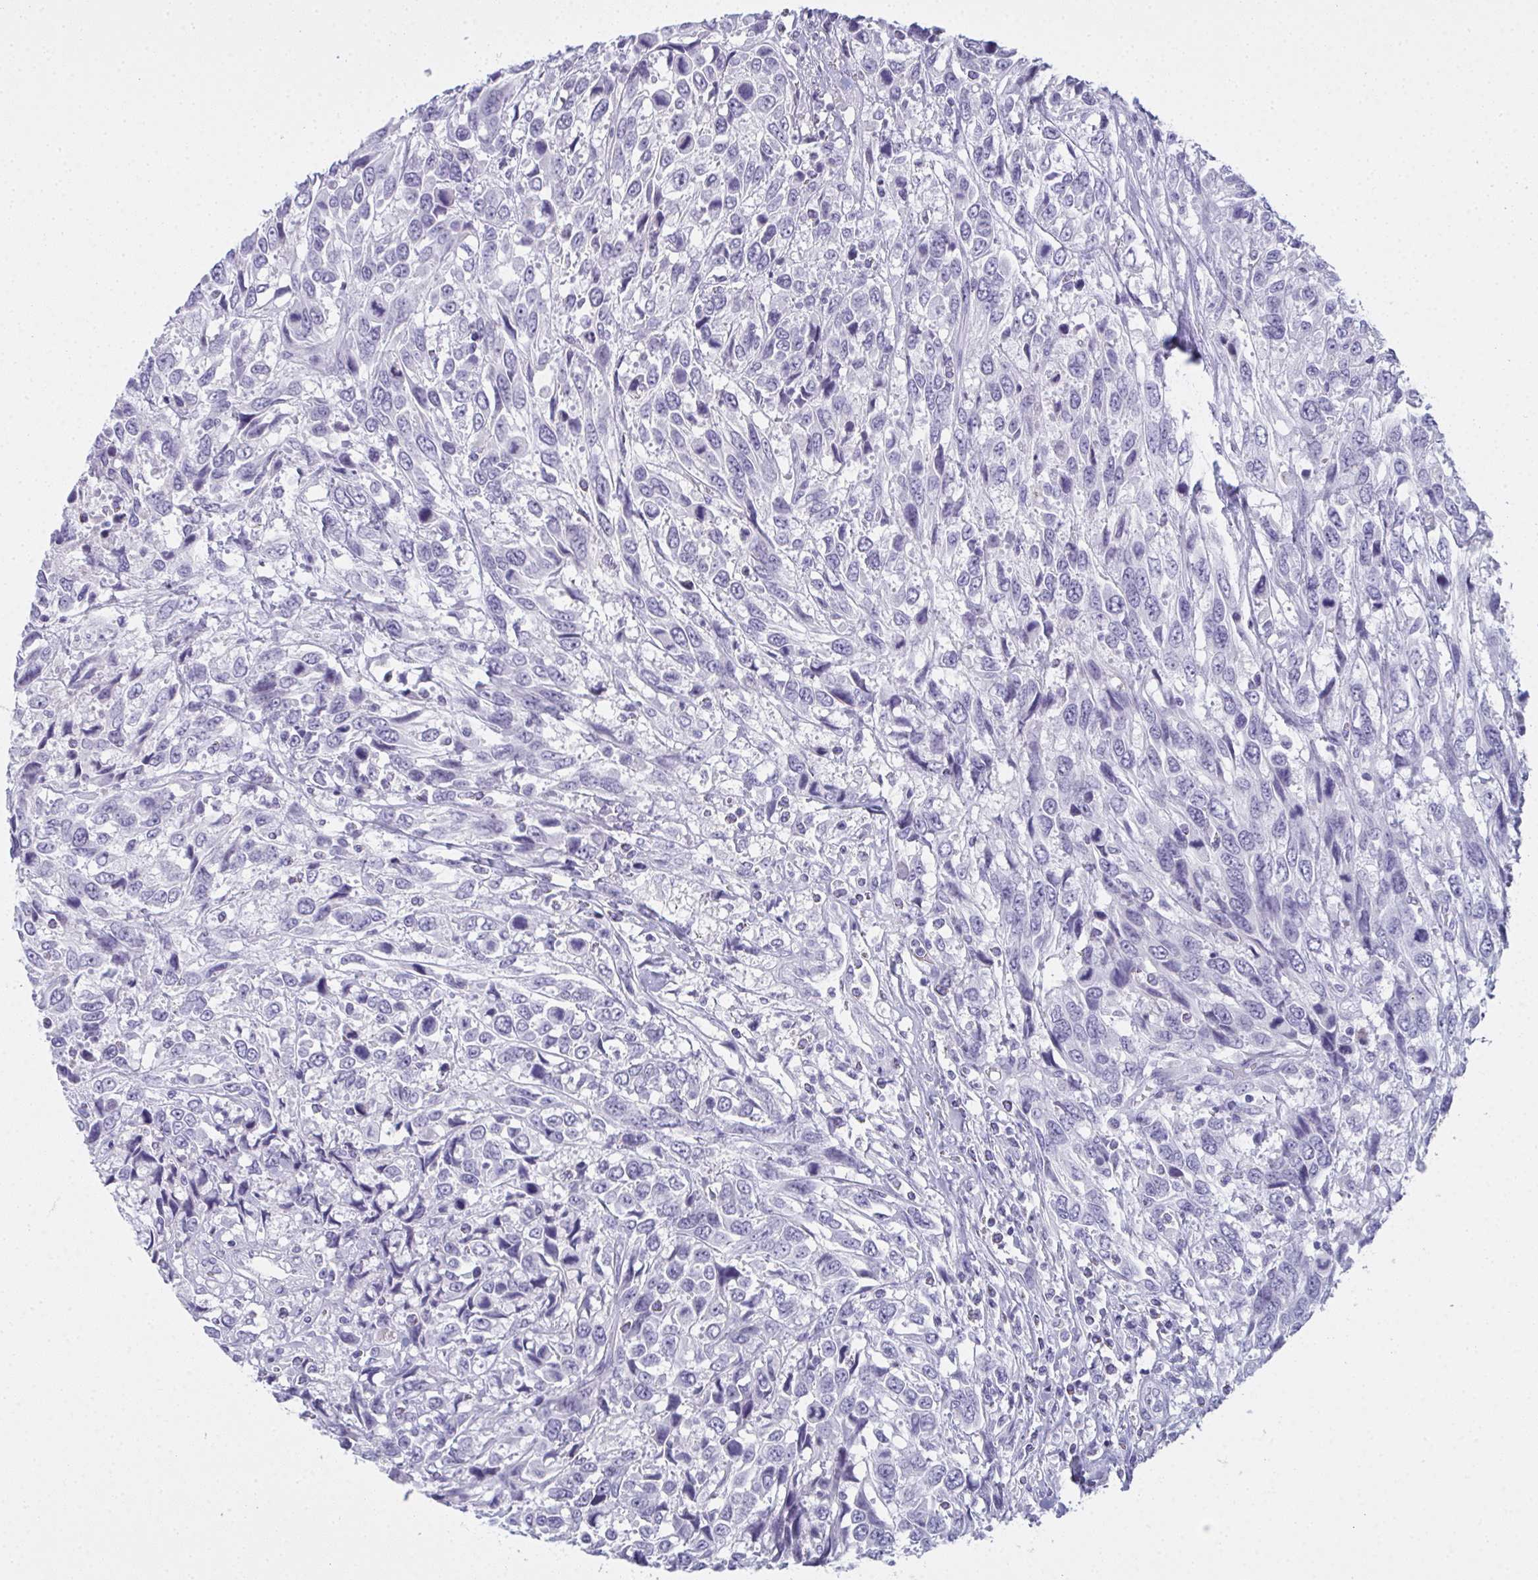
{"staining": {"intensity": "negative", "quantity": "none", "location": "none"}, "tissue": "urothelial cancer", "cell_type": "Tumor cells", "image_type": "cancer", "snomed": [{"axis": "morphology", "description": "Urothelial carcinoma, High grade"}, {"axis": "topography", "description": "Urinary bladder"}], "caption": "Urothelial cancer was stained to show a protein in brown. There is no significant expression in tumor cells.", "gene": "SLC36A2", "patient": {"sex": "female", "age": 70}}